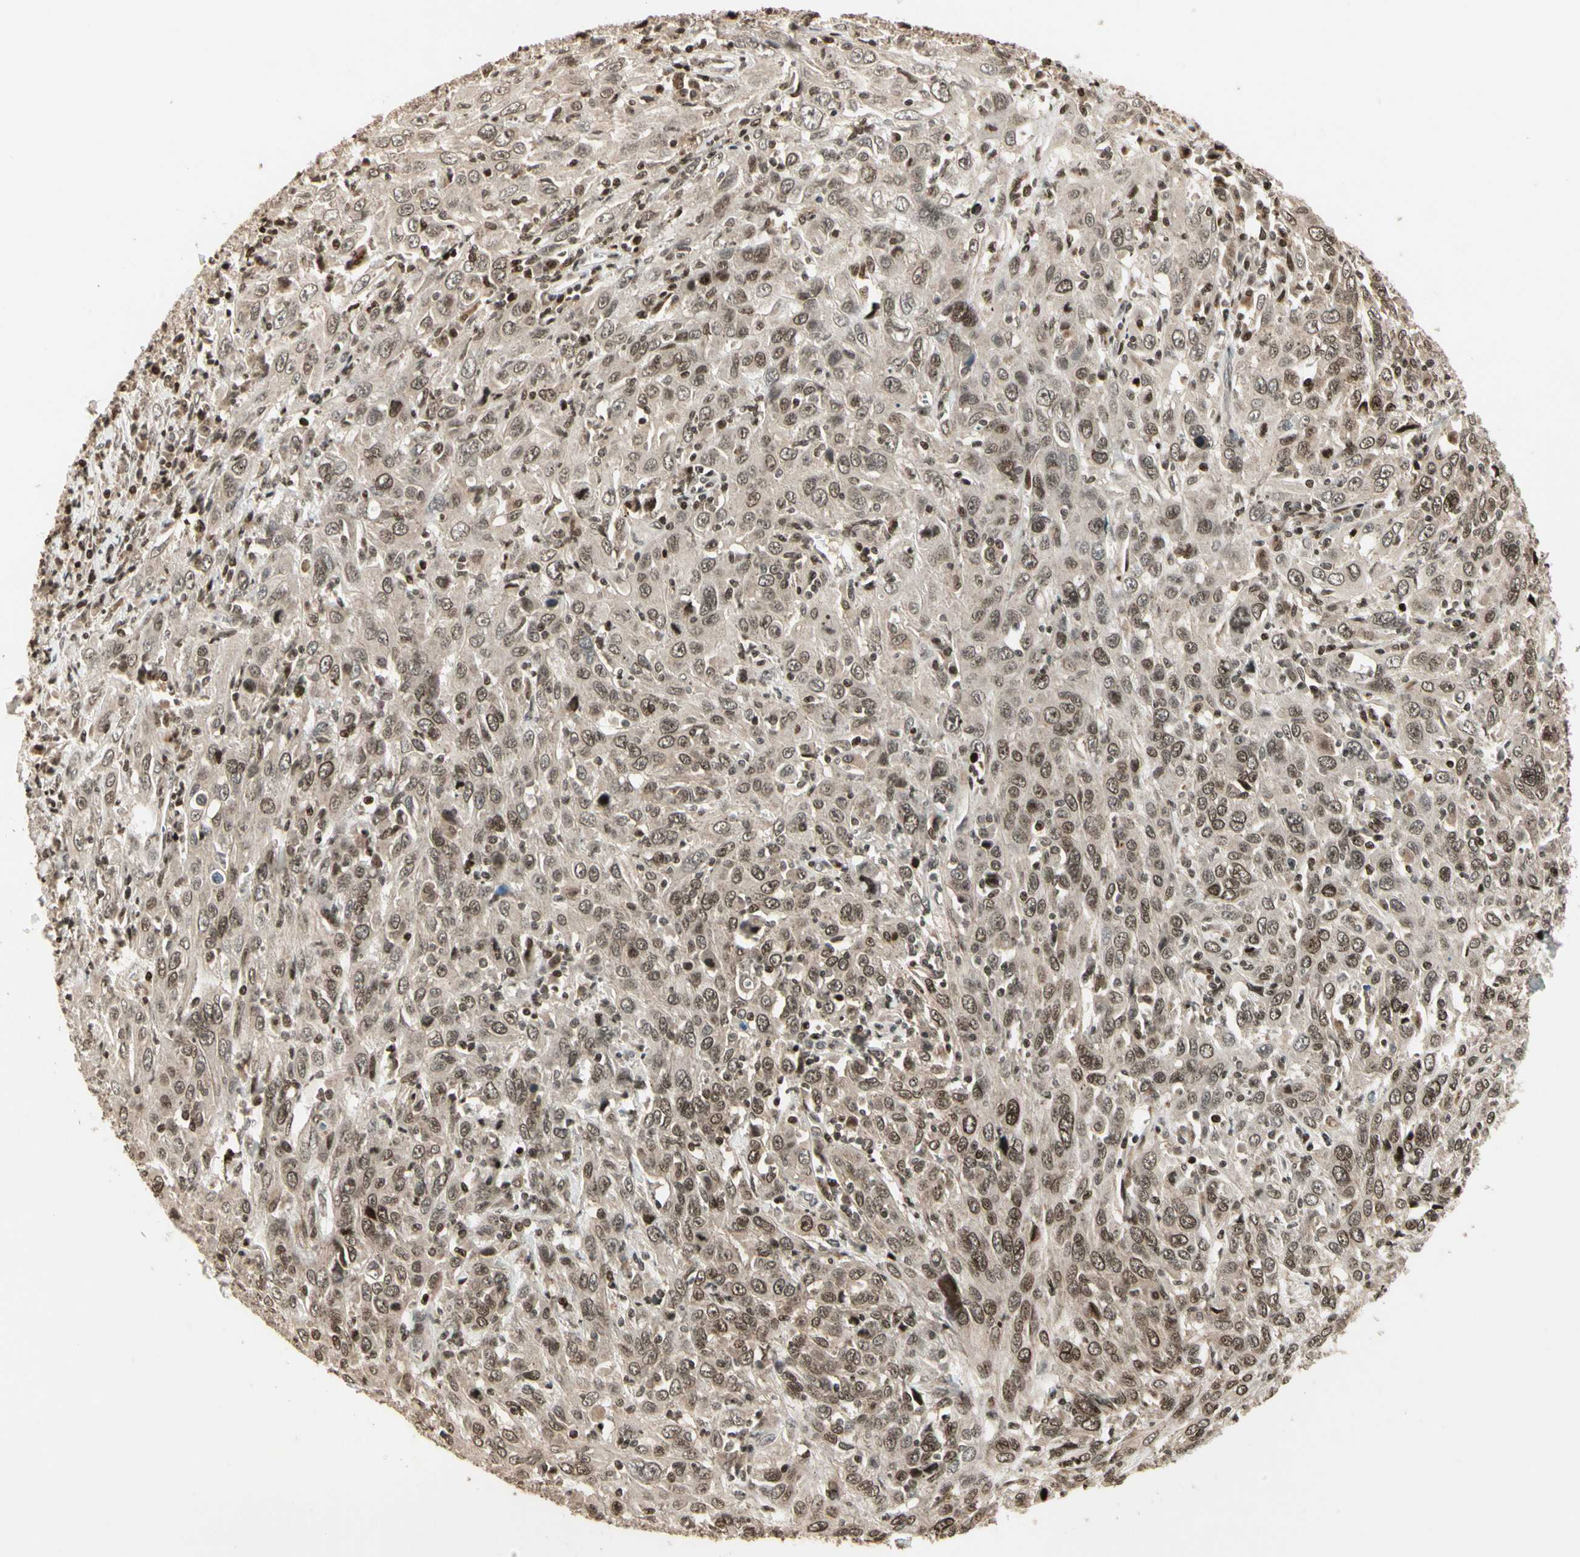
{"staining": {"intensity": "weak", "quantity": ">75%", "location": "nuclear"}, "tissue": "cervical cancer", "cell_type": "Tumor cells", "image_type": "cancer", "snomed": [{"axis": "morphology", "description": "Squamous cell carcinoma, NOS"}, {"axis": "topography", "description": "Cervix"}], "caption": "An image showing weak nuclear staining in approximately >75% of tumor cells in cervical squamous cell carcinoma, as visualized by brown immunohistochemical staining.", "gene": "TSHZ3", "patient": {"sex": "female", "age": 46}}